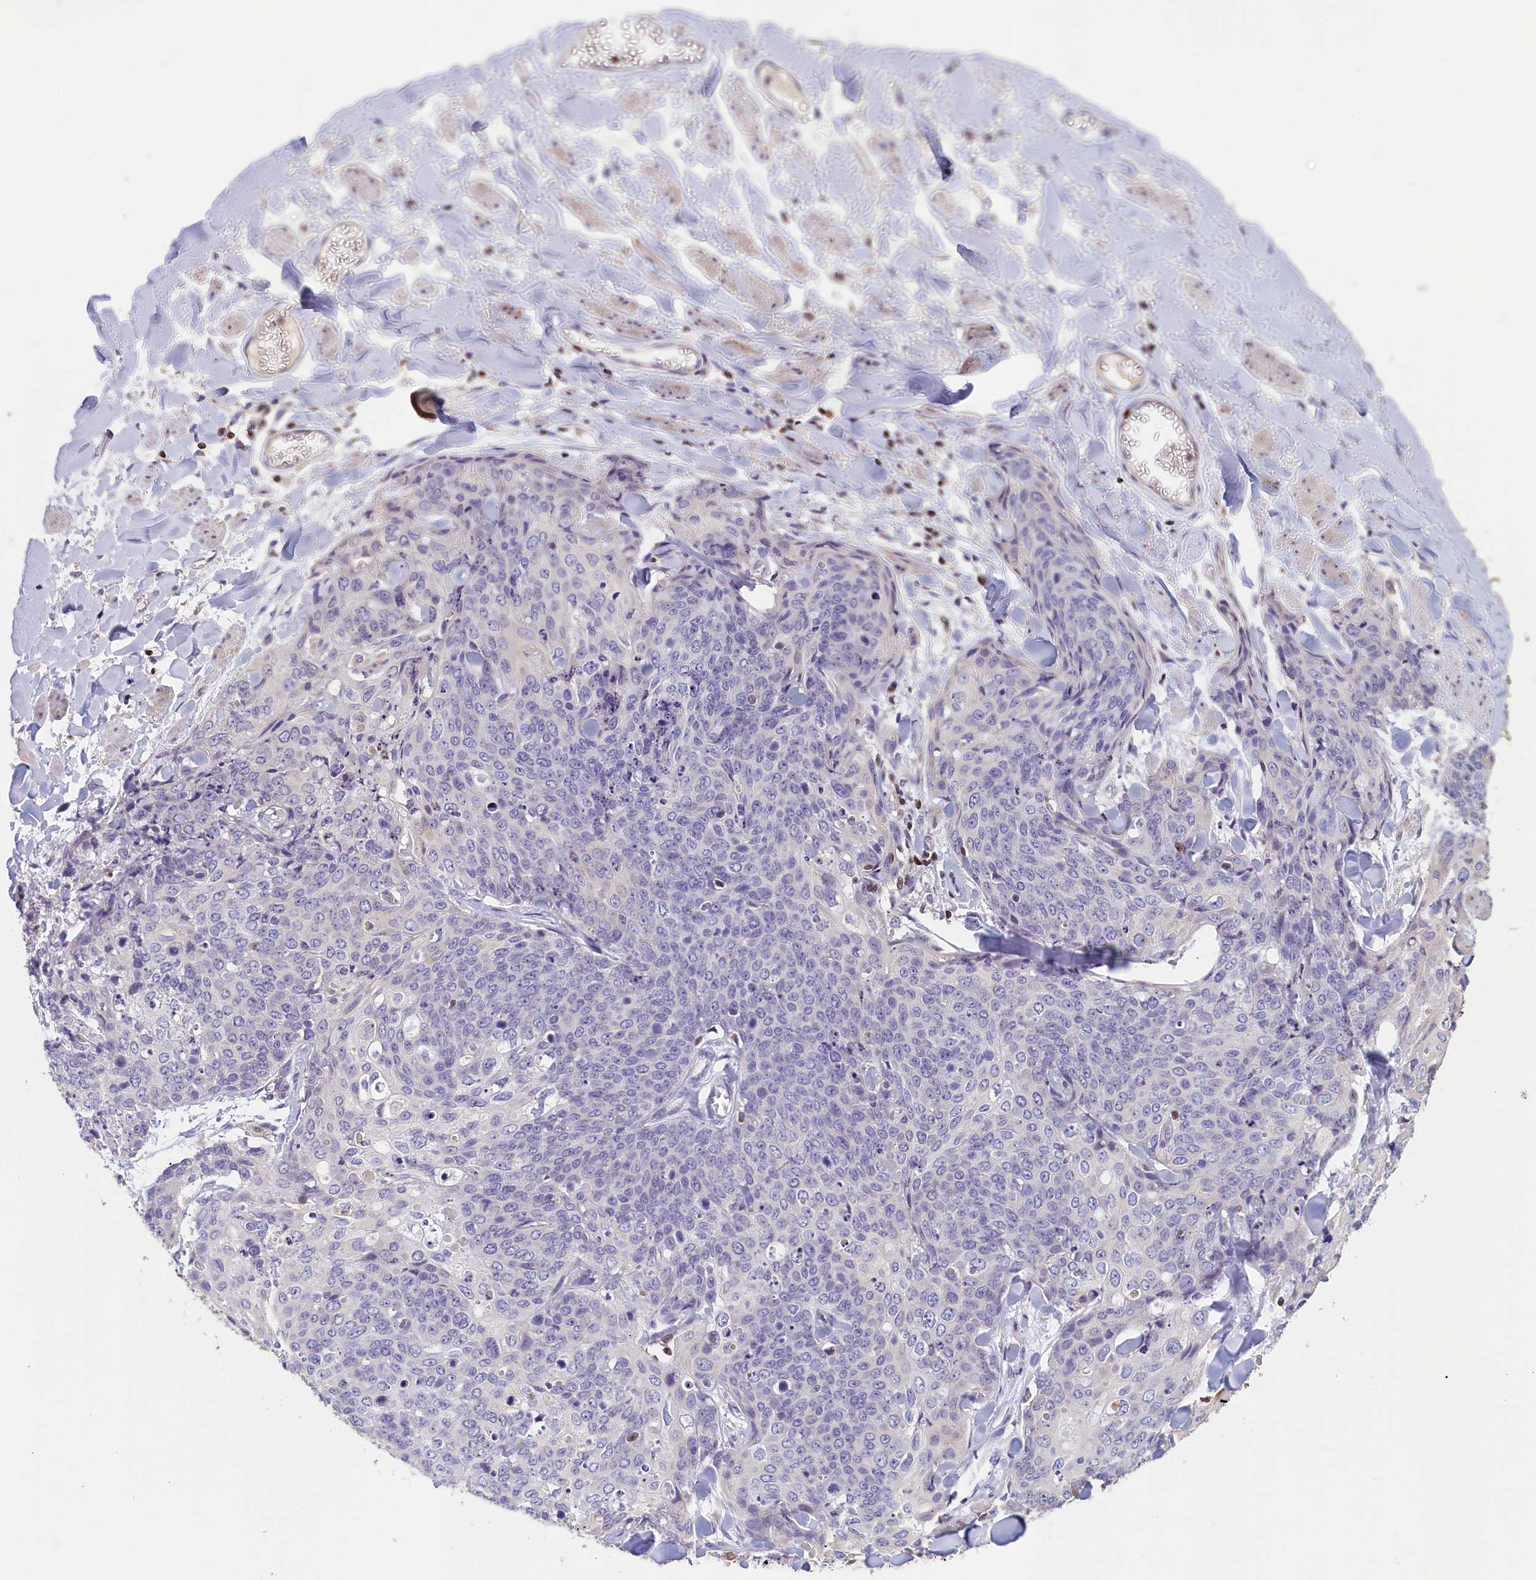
{"staining": {"intensity": "negative", "quantity": "none", "location": "none"}, "tissue": "skin cancer", "cell_type": "Tumor cells", "image_type": "cancer", "snomed": [{"axis": "morphology", "description": "Squamous cell carcinoma, NOS"}, {"axis": "topography", "description": "Skin"}, {"axis": "topography", "description": "Vulva"}], "caption": "The immunohistochemistry histopathology image has no significant staining in tumor cells of skin squamous cell carcinoma tissue.", "gene": "TRAF3IP3", "patient": {"sex": "female", "age": 85}}